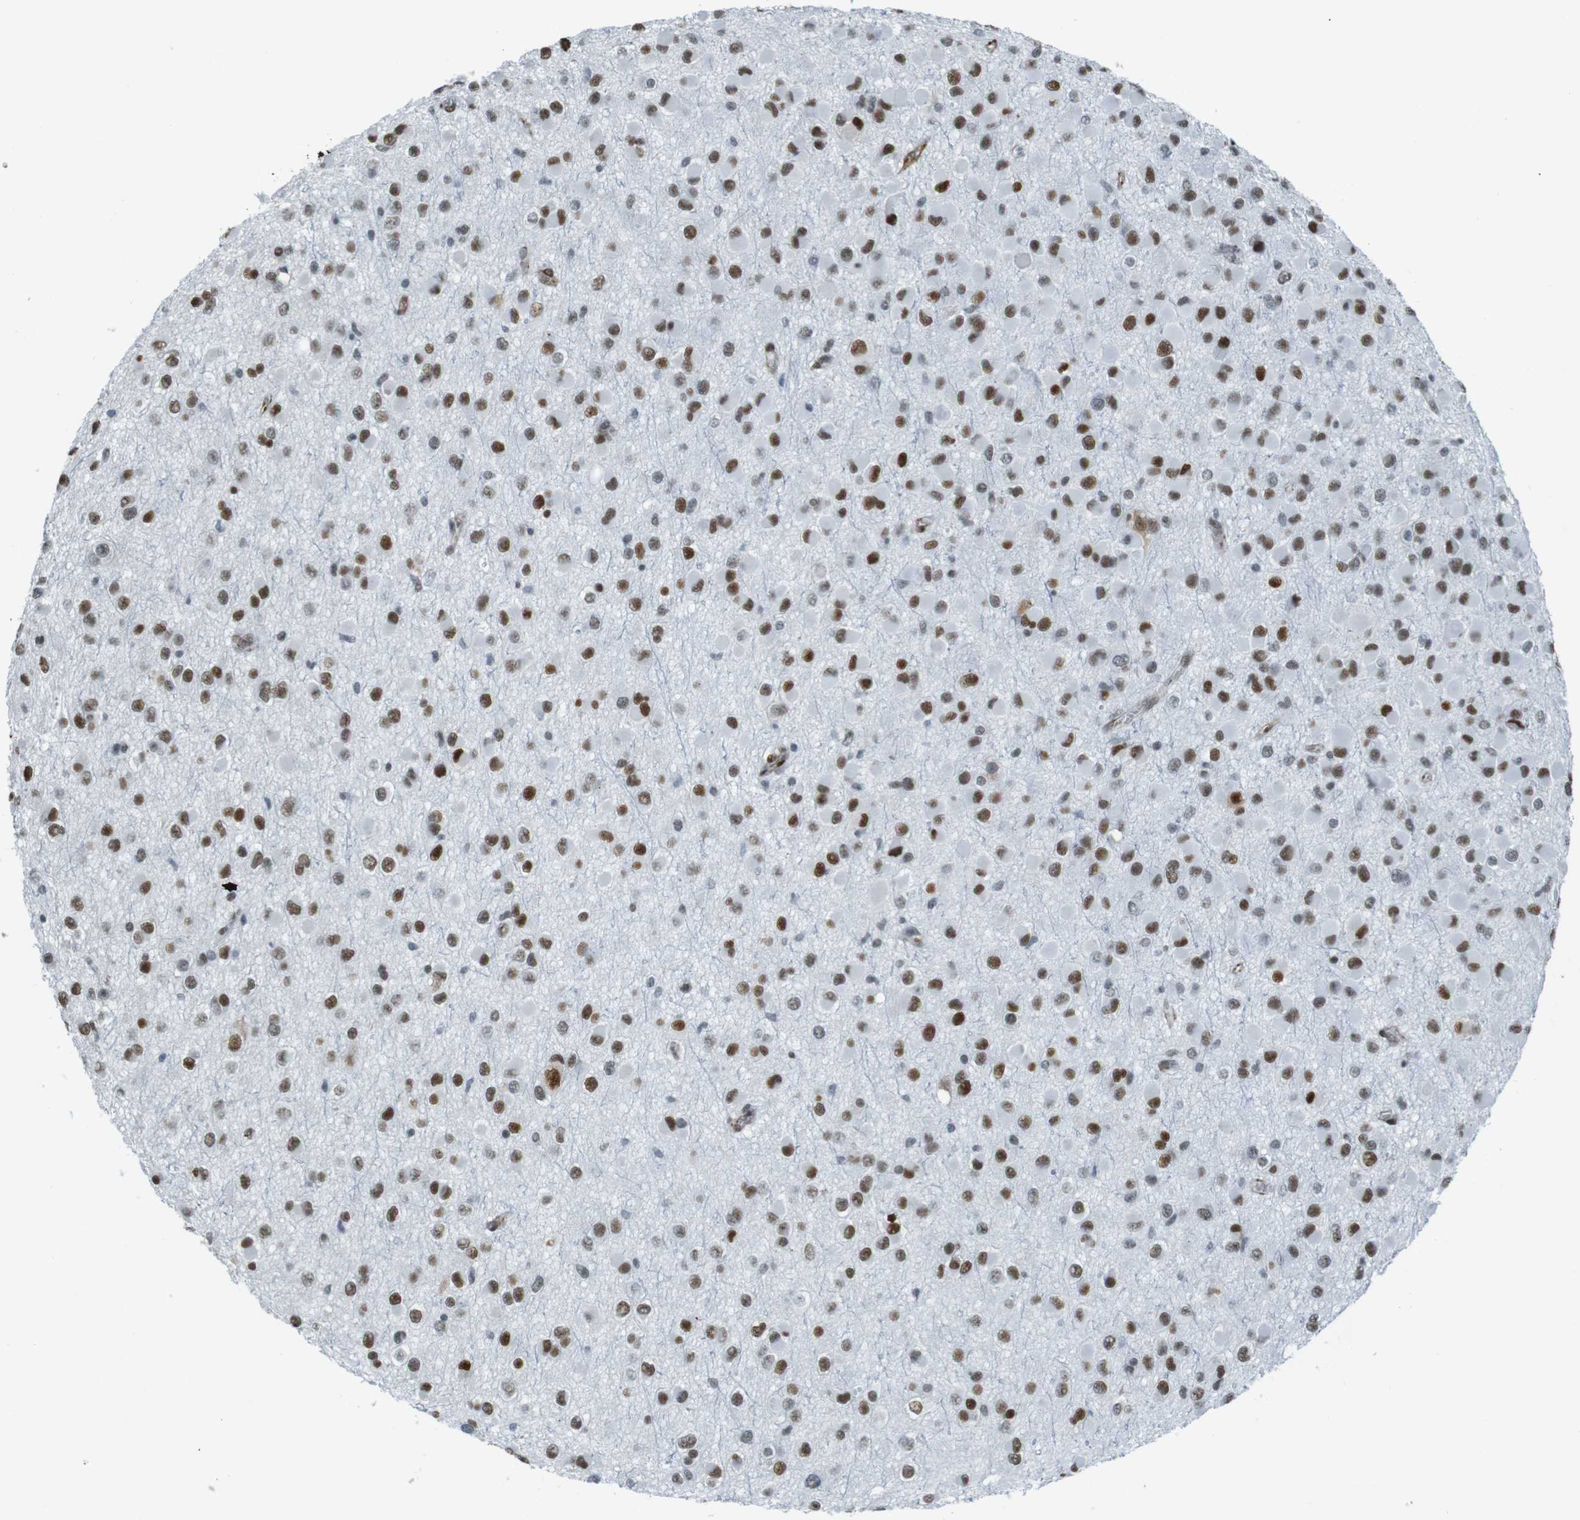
{"staining": {"intensity": "moderate", "quantity": ">75%", "location": "nuclear"}, "tissue": "glioma", "cell_type": "Tumor cells", "image_type": "cancer", "snomed": [{"axis": "morphology", "description": "Glioma, malignant, Low grade"}, {"axis": "topography", "description": "Brain"}], "caption": "Tumor cells demonstrate medium levels of moderate nuclear expression in about >75% of cells in malignant glioma (low-grade). Nuclei are stained in blue.", "gene": "HEXIM1", "patient": {"sex": "male", "age": 42}}